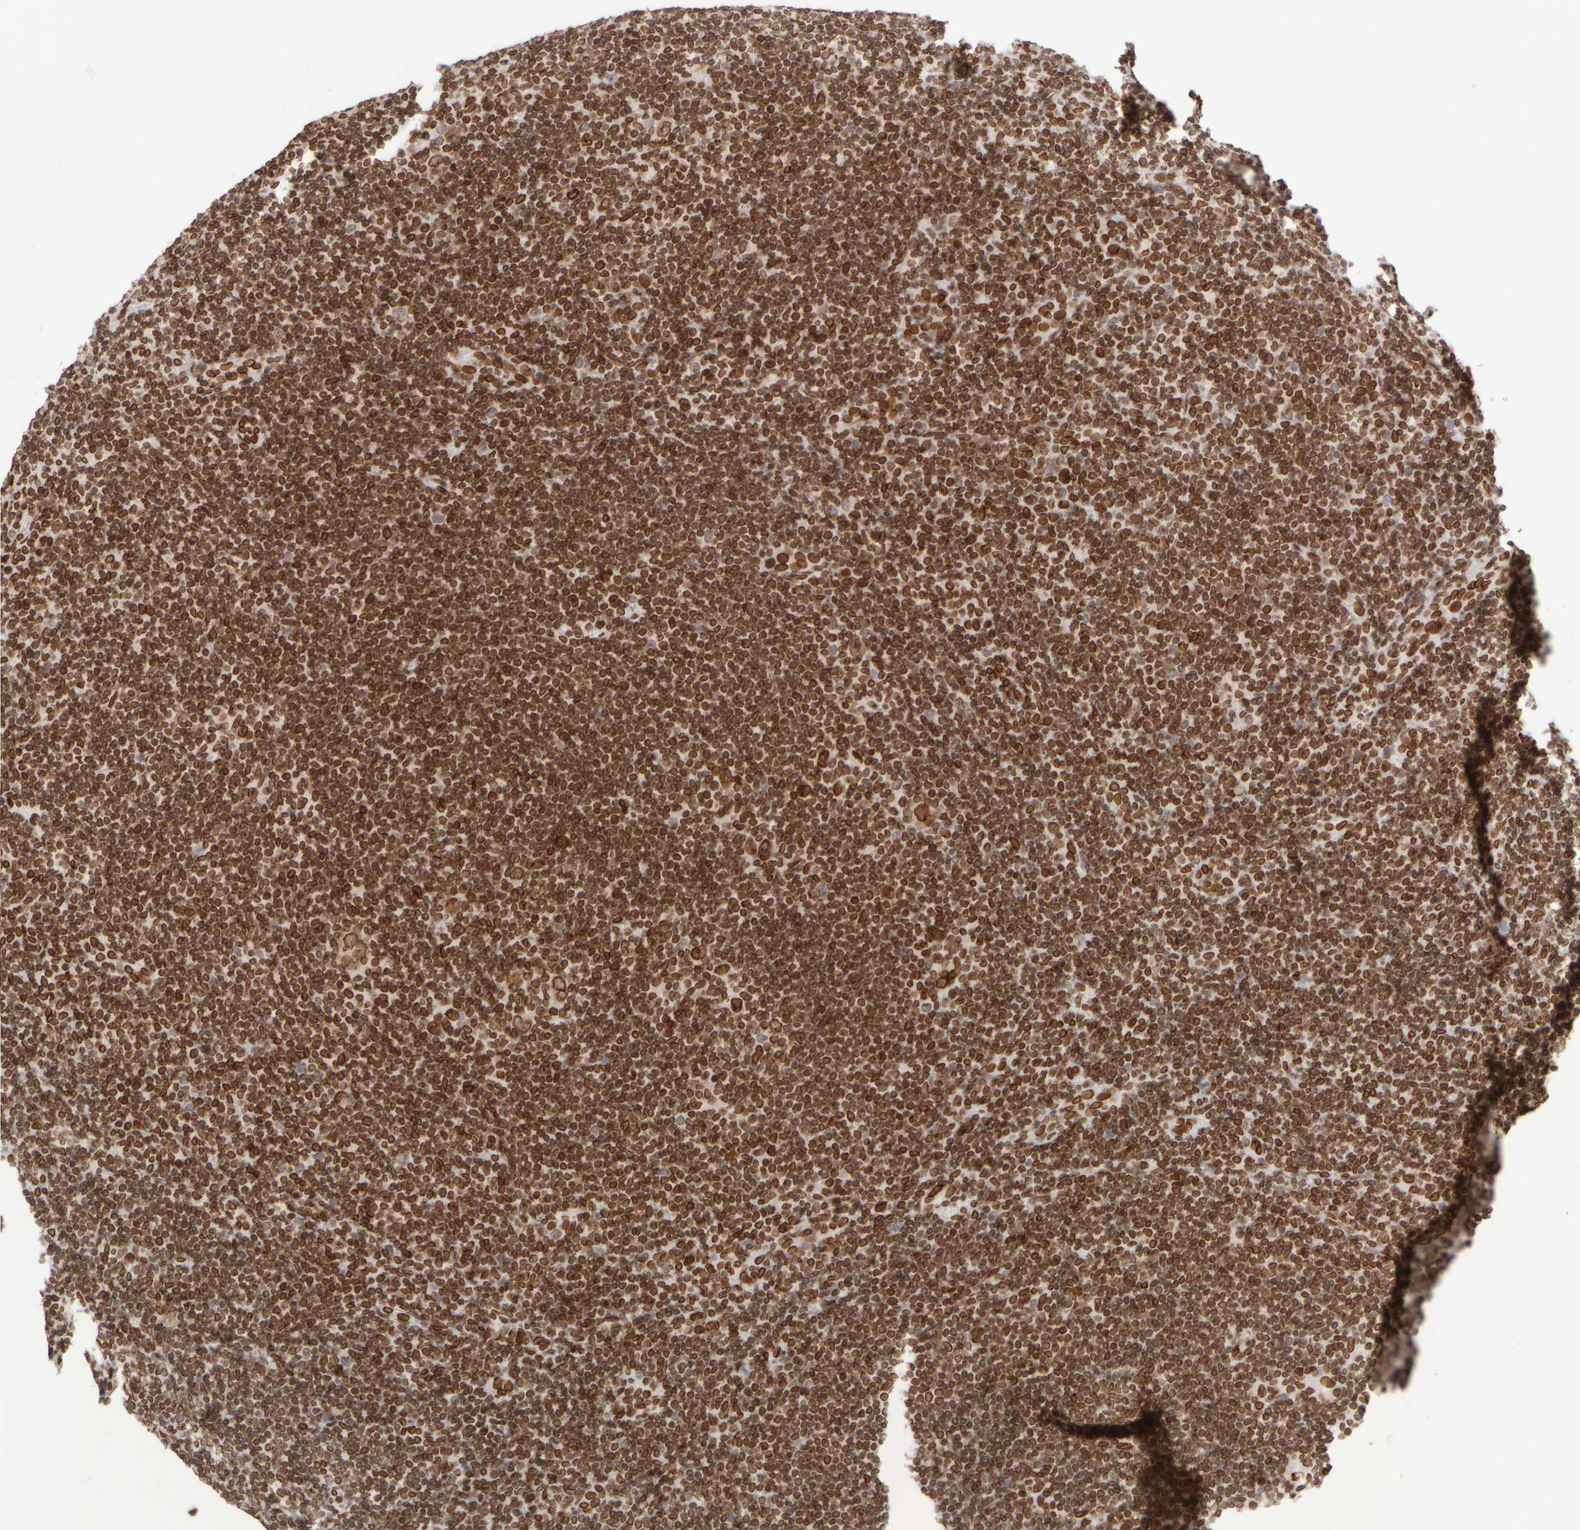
{"staining": {"intensity": "strong", "quantity": ">75%", "location": "cytoplasmic/membranous,nuclear"}, "tissue": "lymphoma", "cell_type": "Tumor cells", "image_type": "cancer", "snomed": [{"axis": "morphology", "description": "Hodgkin's disease, NOS"}, {"axis": "topography", "description": "Lymph node"}], "caption": "Immunohistochemistry (IHC) (DAB) staining of lymphoma exhibits strong cytoplasmic/membranous and nuclear protein expression in about >75% of tumor cells.", "gene": "ZC3HC1", "patient": {"sex": "female", "age": 57}}